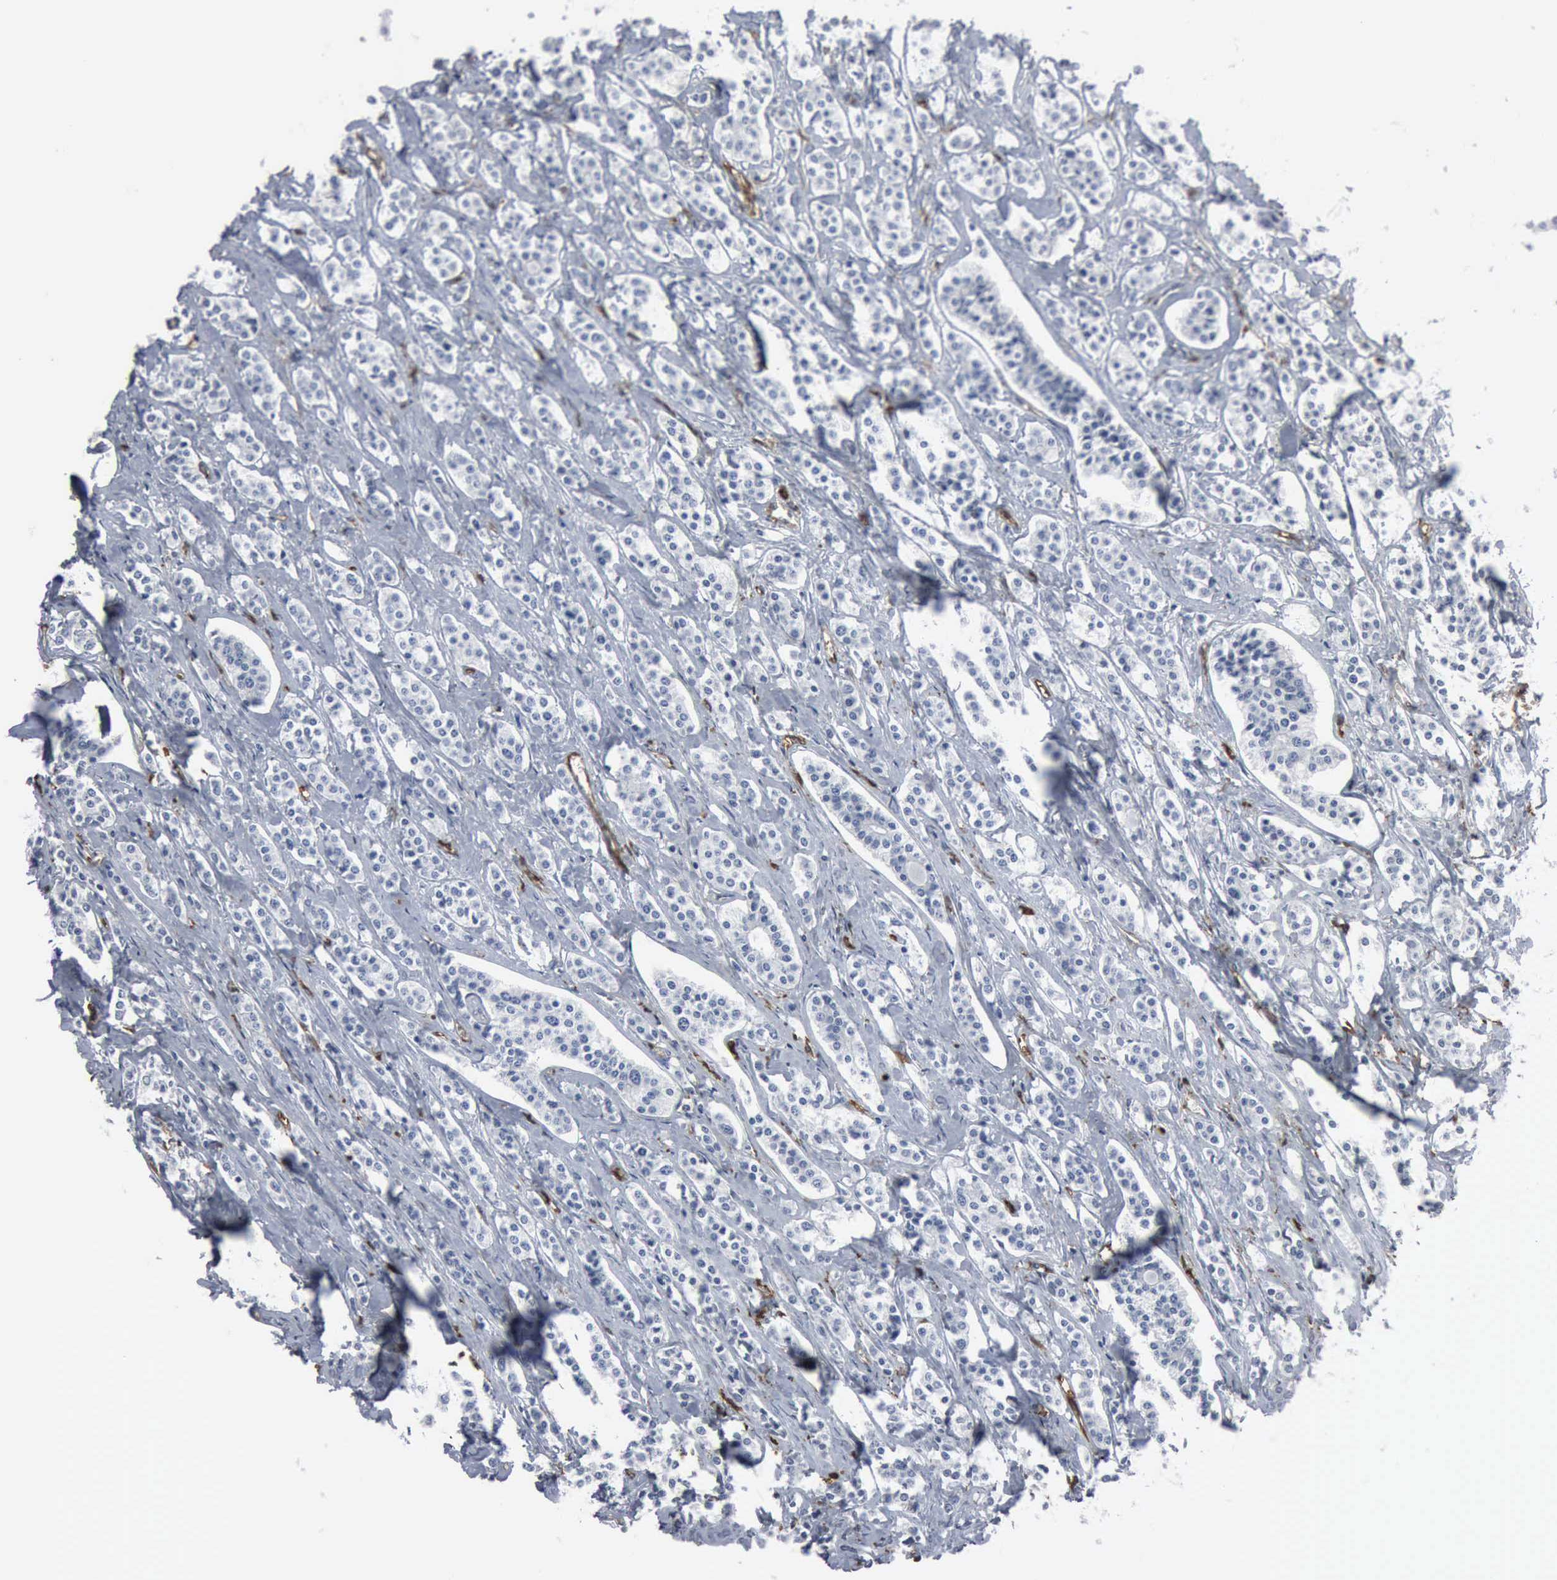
{"staining": {"intensity": "negative", "quantity": "none", "location": "none"}, "tissue": "carcinoid", "cell_type": "Tumor cells", "image_type": "cancer", "snomed": [{"axis": "morphology", "description": "Carcinoid, malignant, NOS"}, {"axis": "topography", "description": "Small intestine"}], "caption": "The photomicrograph demonstrates no staining of tumor cells in carcinoid.", "gene": "FSCN1", "patient": {"sex": "male", "age": 63}}